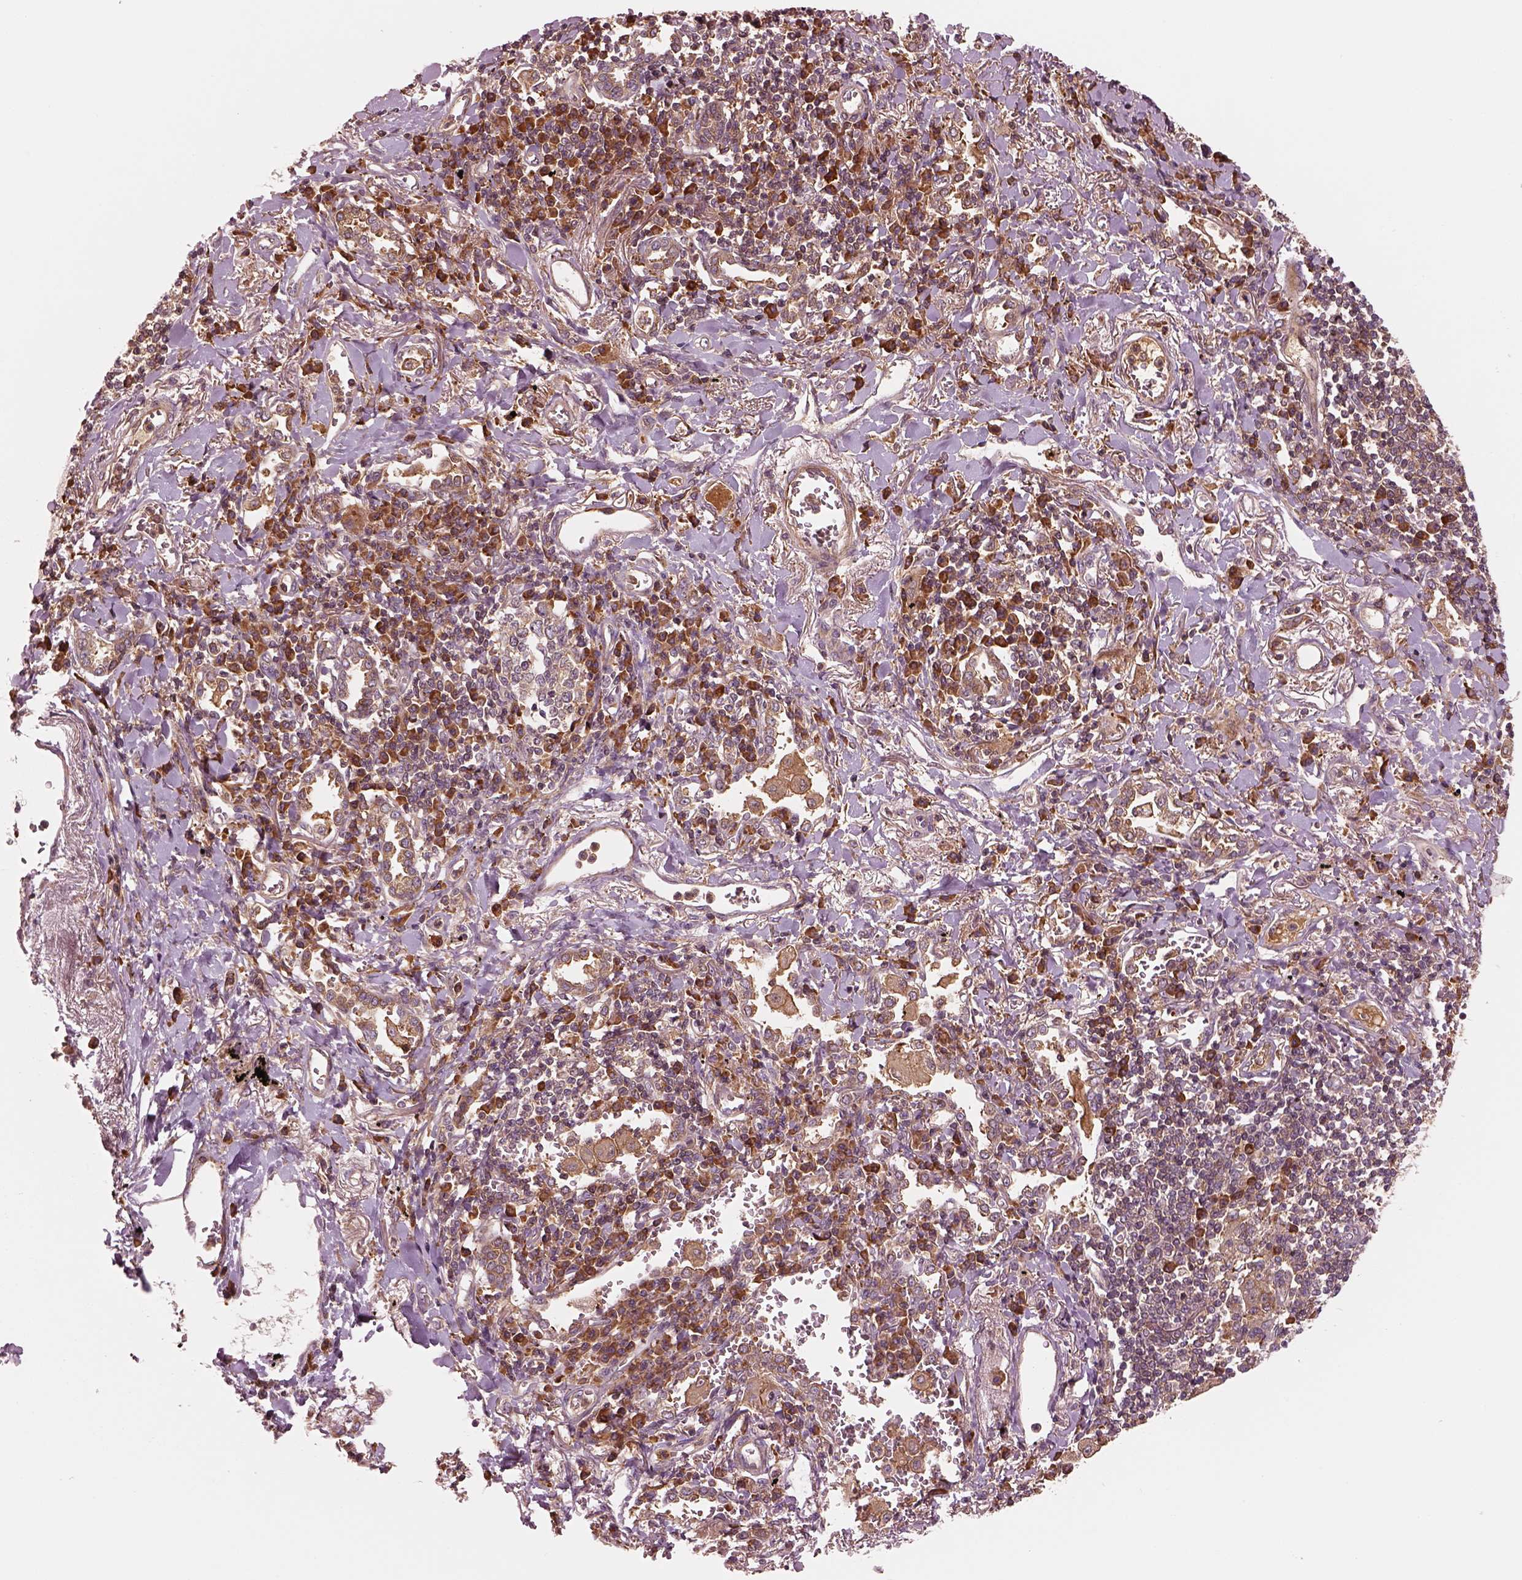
{"staining": {"intensity": "moderate", "quantity": "<25%", "location": "cytoplasmic/membranous"}, "tissue": "lung cancer", "cell_type": "Tumor cells", "image_type": "cancer", "snomed": [{"axis": "morphology", "description": "Squamous cell carcinoma, NOS"}, {"axis": "topography", "description": "Lung"}], "caption": "The photomicrograph demonstrates immunohistochemical staining of lung cancer (squamous cell carcinoma). There is moderate cytoplasmic/membranous staining is seen in about <25% of tumor cells.", "gene": "ASCC2", "patient": {"sex": "male", "age": 82}}